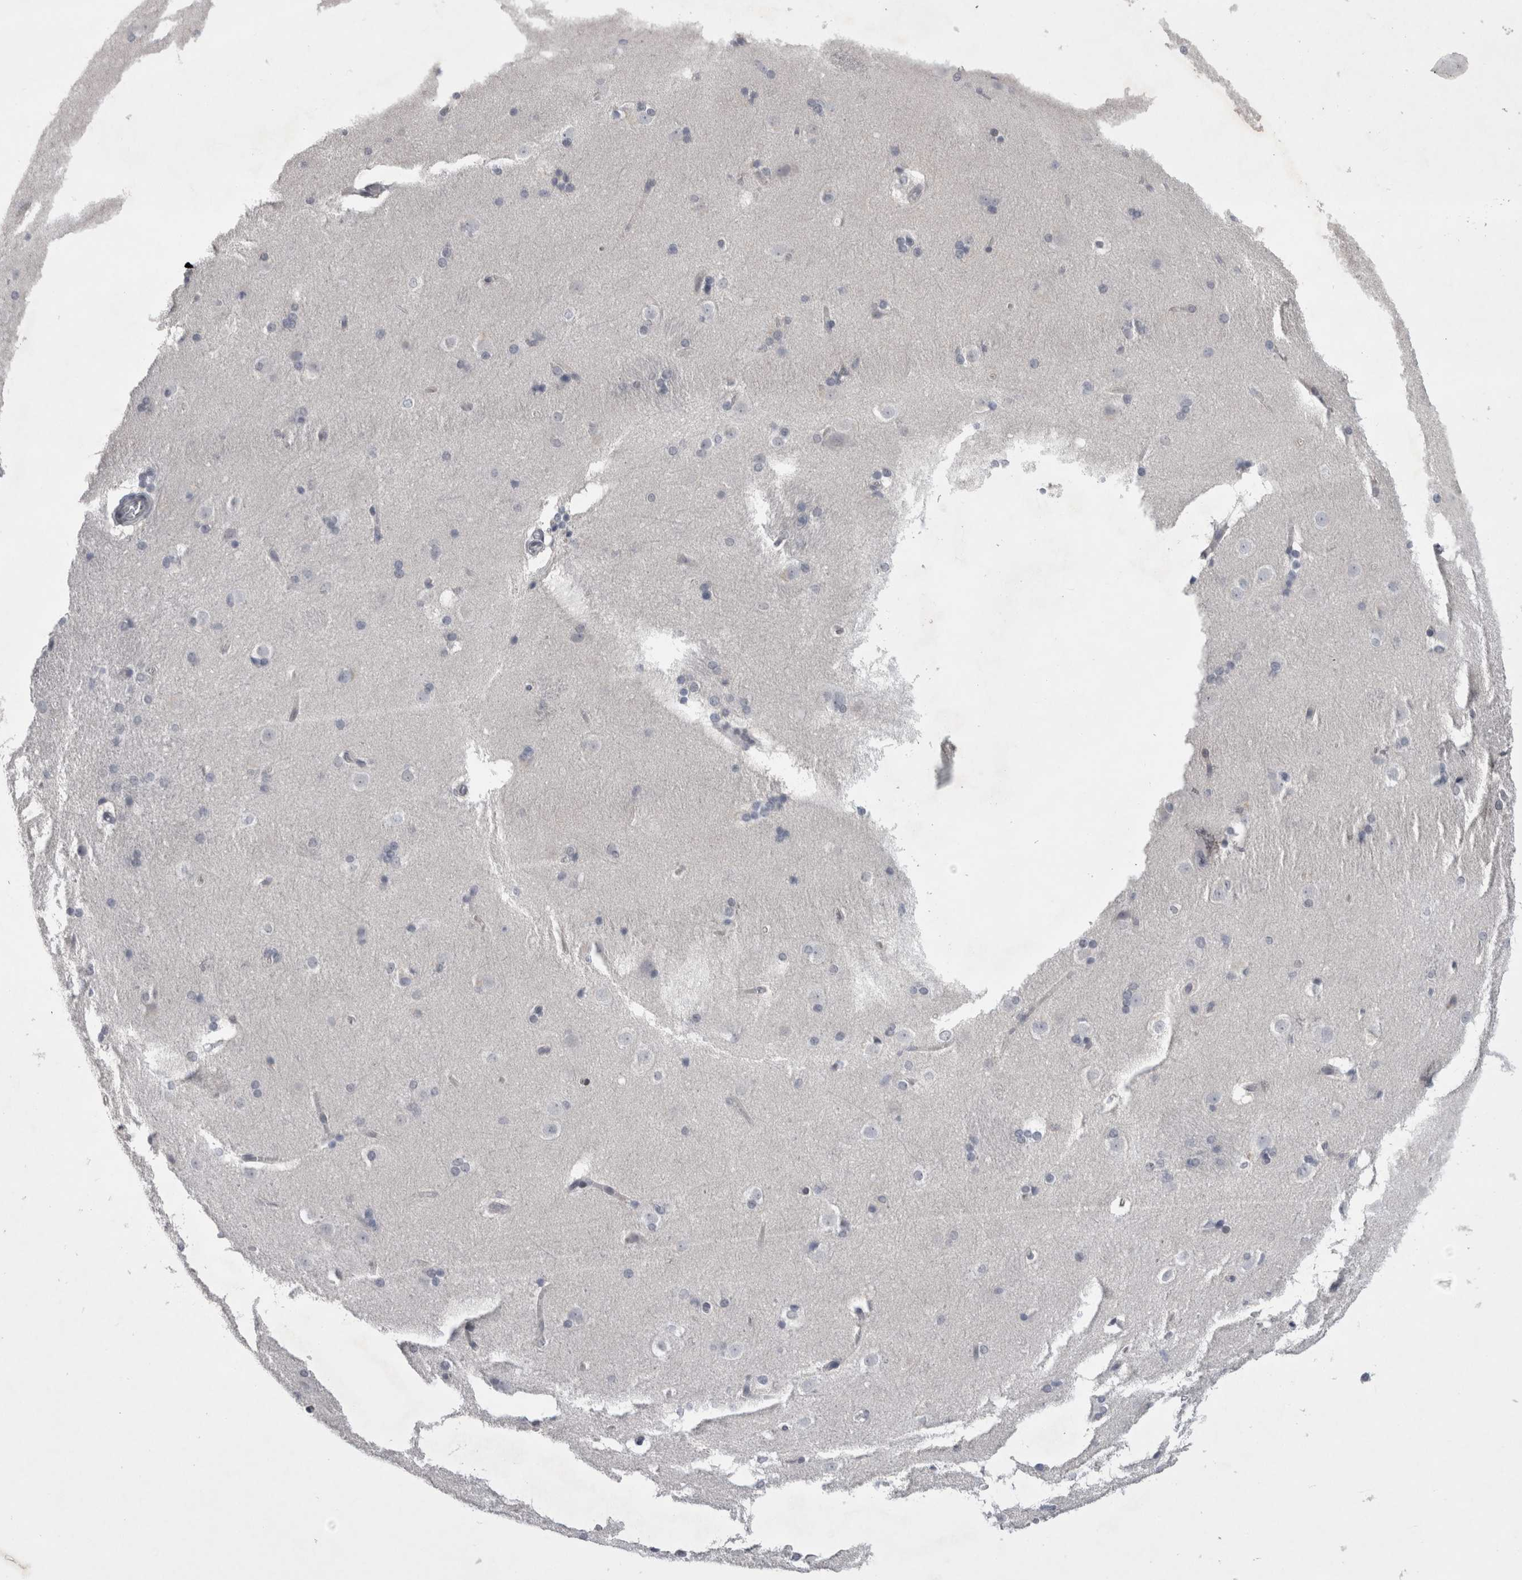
{"staining": {"intensity": "negative", "quantity": "none", "location": "none"}, "tissue": "caudate", "cell_type": "Glial cells", "image_type": "normal", "snomed": [{"axis": "morphology", "description": "Normal tissue, NOS"}, {"axis": "topography", "description": "Lateral ventricle wall"}], "caption": "This is a photomicrograph of immunohistochemistry staining of benign caudate, which shows no expression in glial cells.", "gene": "KIF18B", "patient": {"sex": "female", "age": 19}}